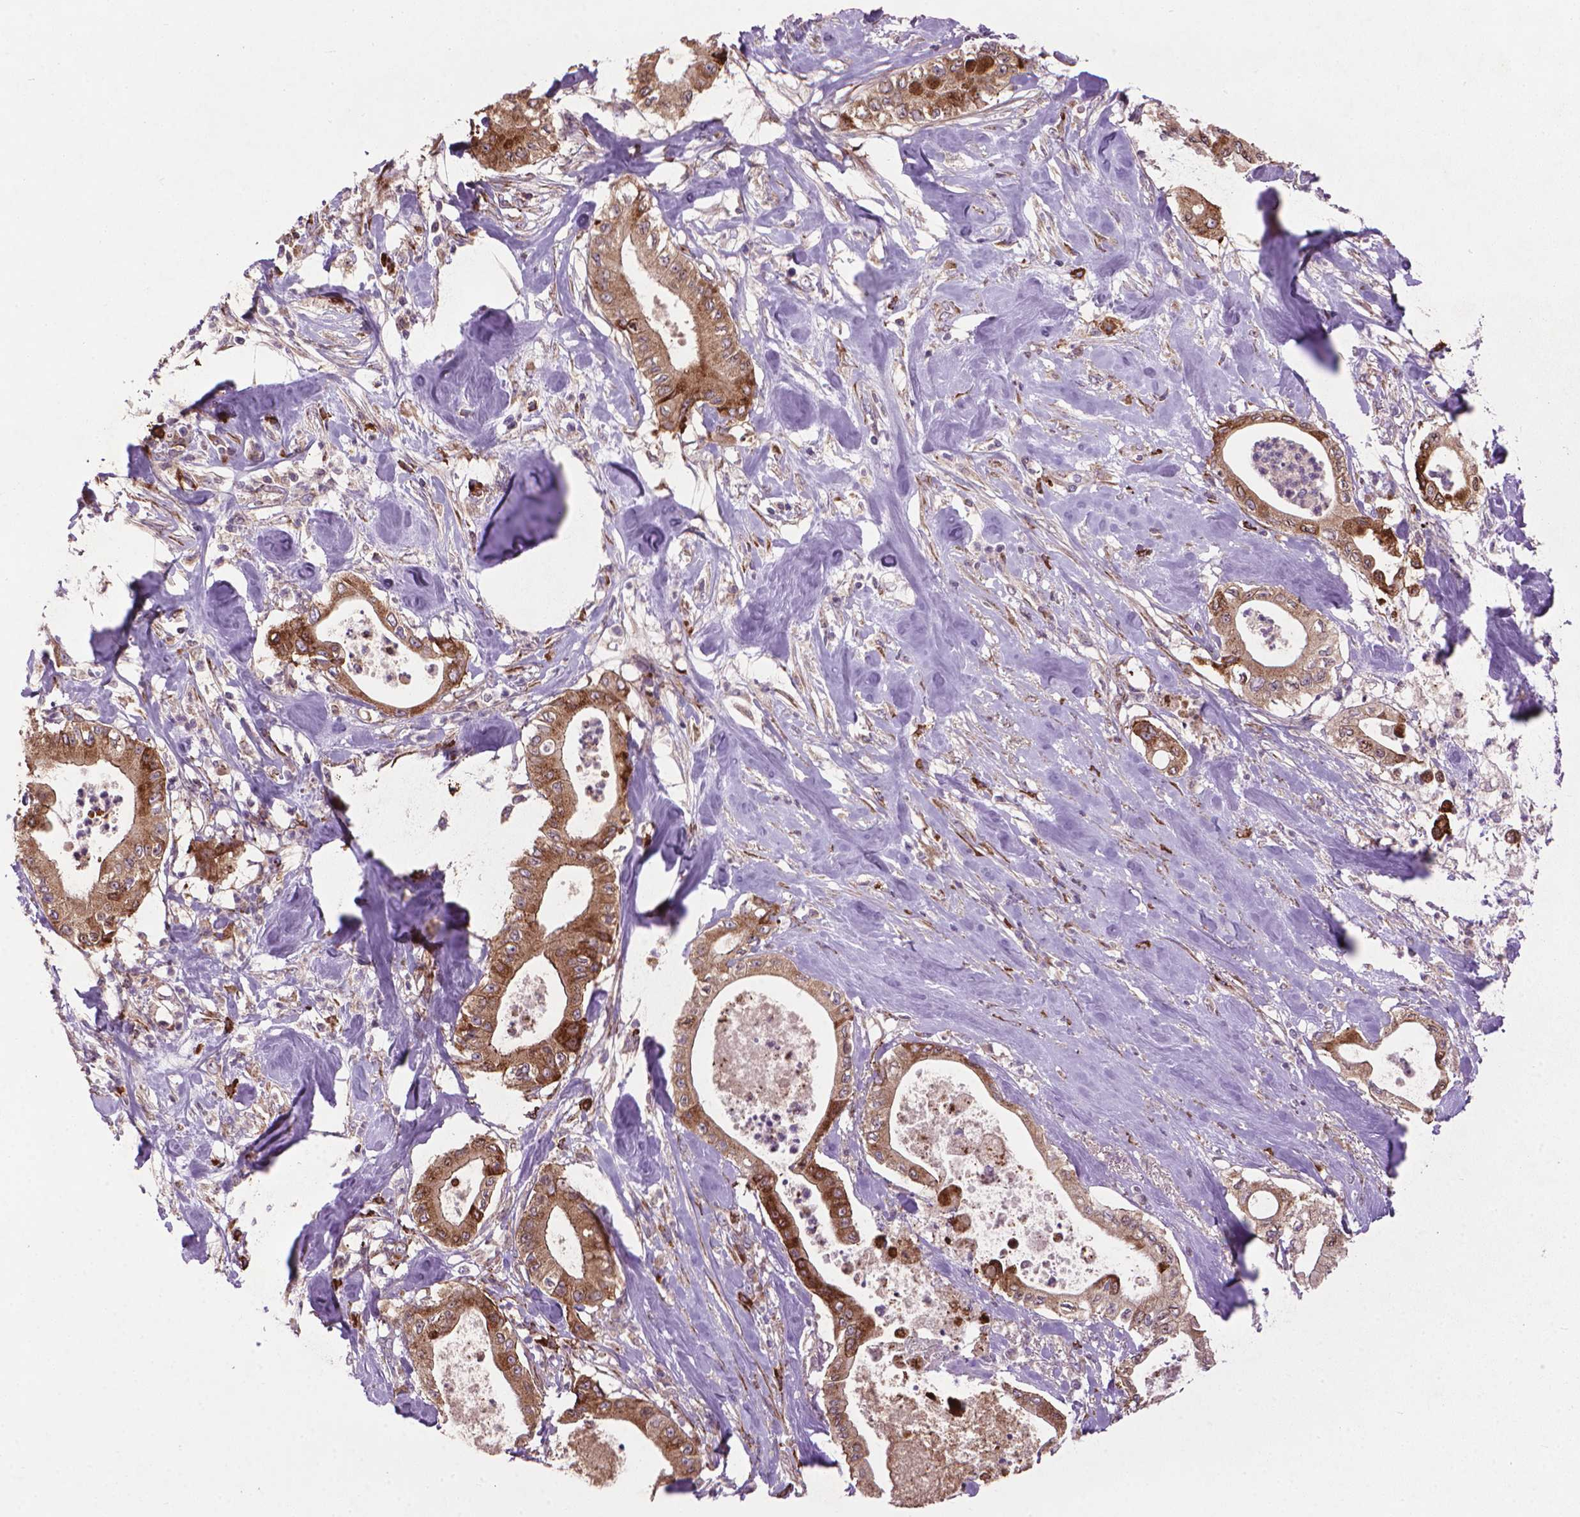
{"staining": {"intensity": "moderate", "quantity": ">75%", "location": "cytoplasmic/membranous"}, "tissue": "pancreatic cancer", "cell_type": "Tumor cells", "image_type": "cancer", "snomed": [{"axis": "morphology", "description": "Adenocarcinoma, NOS"}, {"axis": "topography", "description": "Pancreas"}], "caption": "A micrograph of human pancreatic adenocarcinoma stained for a protein exhibits moderate cytoplasmic/membranous brown staining in tumor cells.", "gene": "MYH14", "patient": {"sex": "male", "age": 71}}